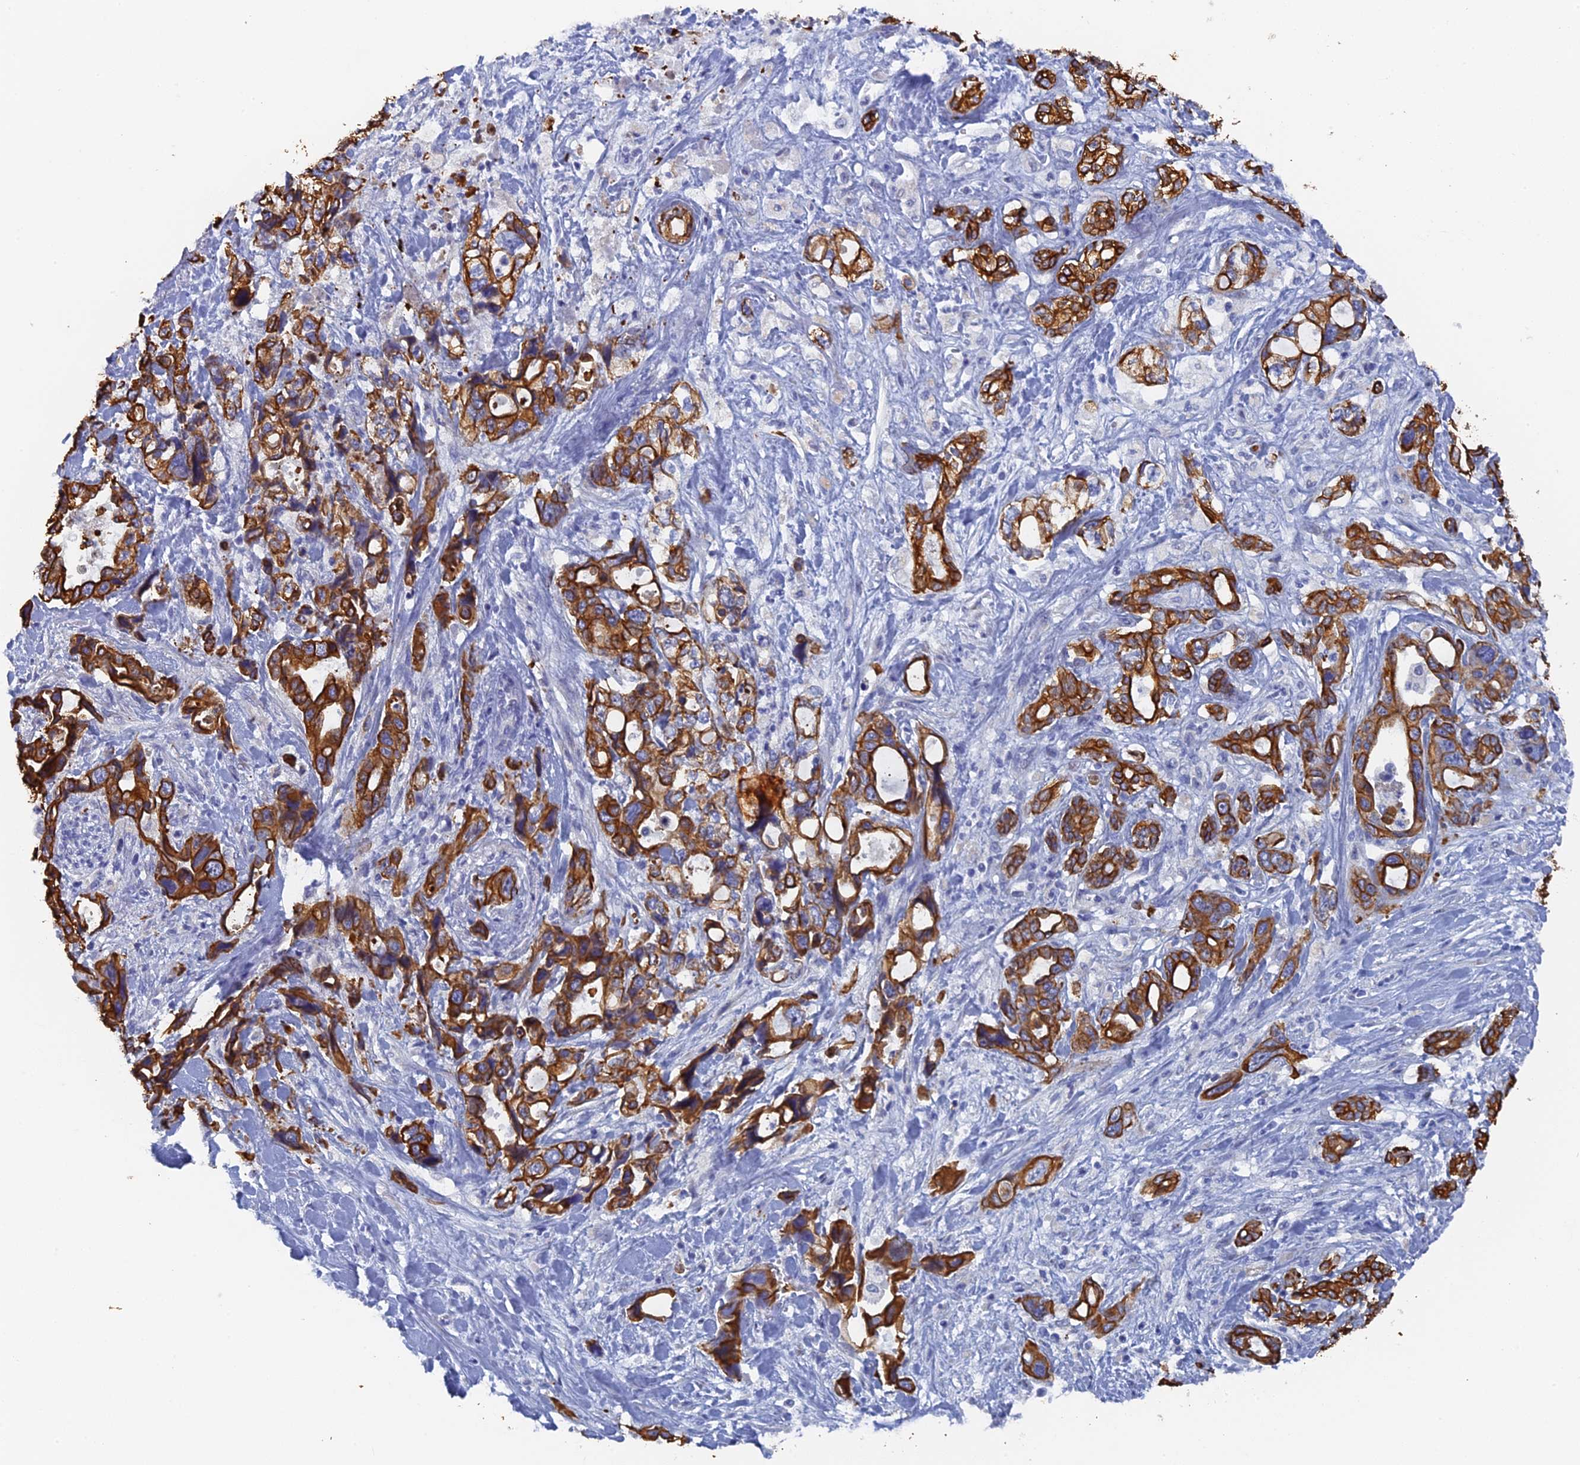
{"staining": {"intensity": "strong", "quantity": ">75%", "location": "cytoplasmic/membranous"}, "tissue": "pancreatic cancer", "cell_type": "Tumor cells", "image_type": "cancer", "snomed": [{"axis": "morphology", "description": "Adenocarcinoma, NOS"}, {"axis": "topography", "description": "Pancreas"}], "caption": "Human pancreatic cancer (adenocarcinoma) stained with a brown dye exhibits strong cytoplasmic/membranous positive positivity in about >75% of tumor cells.", "gene": "SRFBP1", "patient": {"sex": "male", "age": 46}}